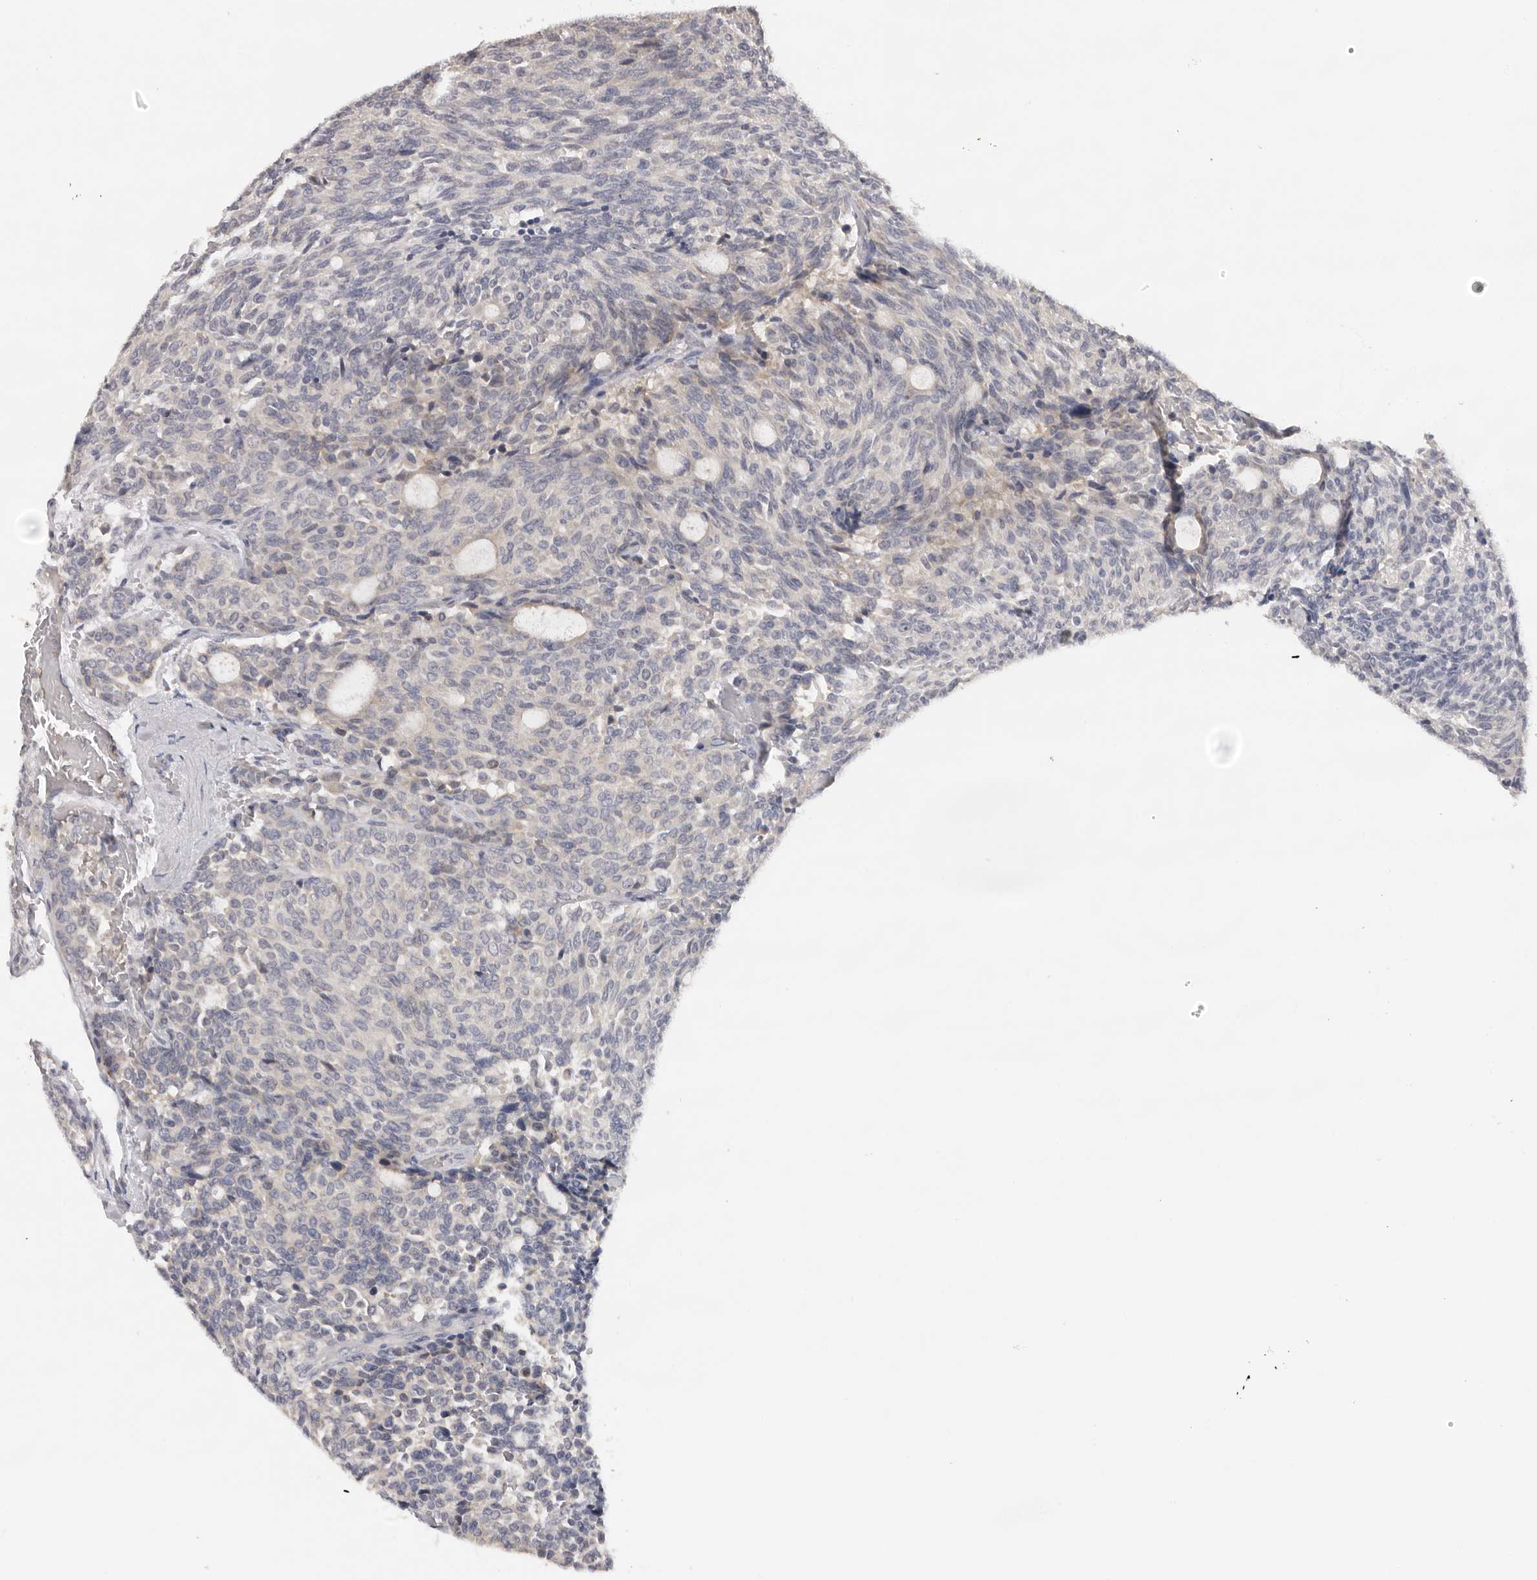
{"staining": {"intensity": "negative", "quantity": "none", "location": "none"}, "tissue": "carcinoid", "cell_type": "Tumor cells", "image_type": "cancer", "snomed": [{"axis": "morphology", "description": "Carcinoid, malignant, NOS"}, {"axis": "topography", "description": "Pancreas"}], "caption": "Tumor cells are negative for brown protein staining in carcinoid.", "gene": "KIF2B", "patient": {"sex": "female", "age": 54}}